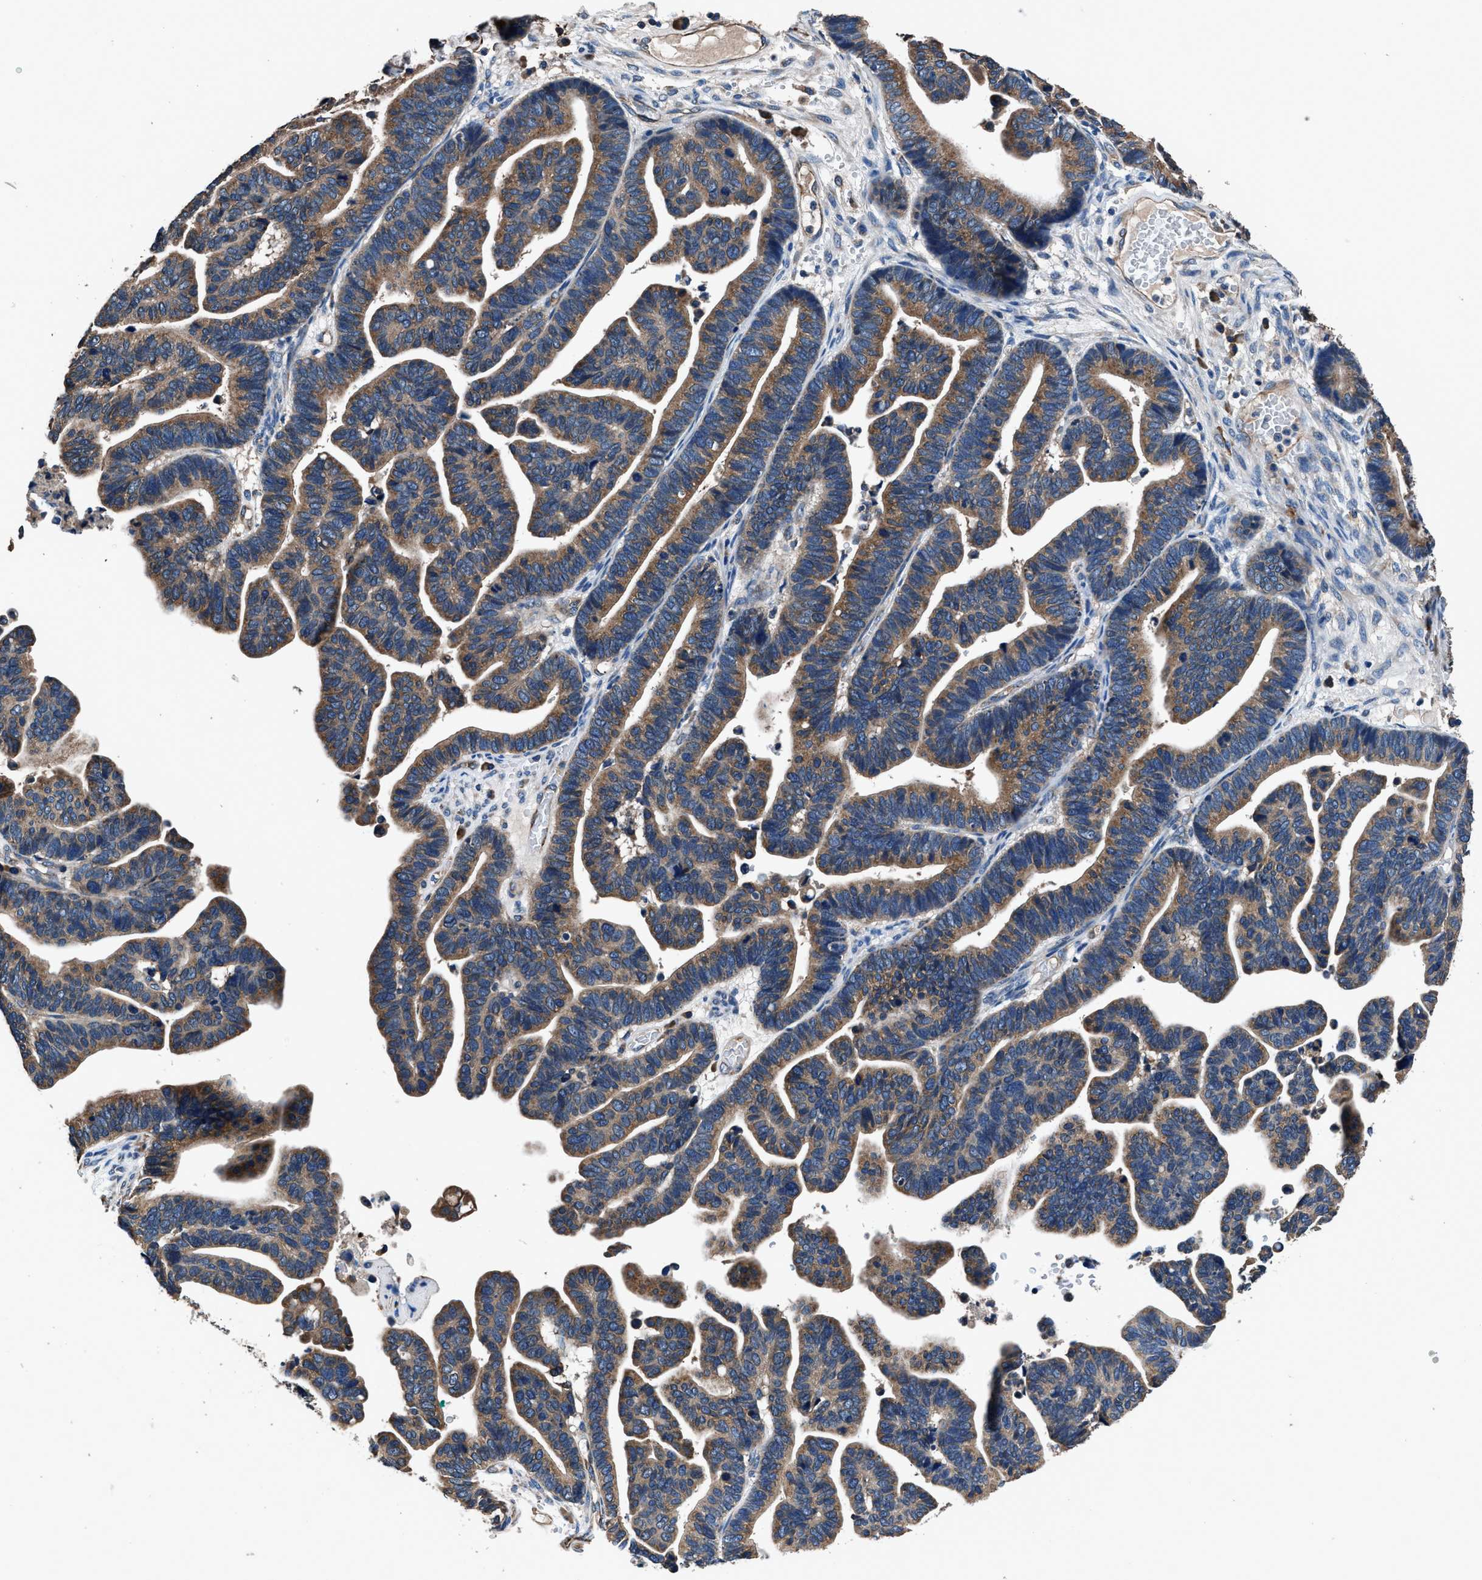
{"staining": {"intensity": "moderate", "quantity": ">75%", "location": "cytoplasmic/membranous"}, "tissue": "ovarian cancer", "cell_type": "Tumor cells", "image_type": "cancer", "snomed": [{"axis": "morphology", "description": "Cystadenocarcinoma, serous, NOS"}, {"axis": "topography", "description": "Ovary"}], "caption": "The histopathology image demonstrates immunohistochemical staining of serous cystadenocarcinoma (ovarian). There is moderate cytoplasmic/membranous positivity is seen in approximately >75% of tumor cells.", "gene": "DHRS7B", "patient": {"sex": "female", "age": 56}}